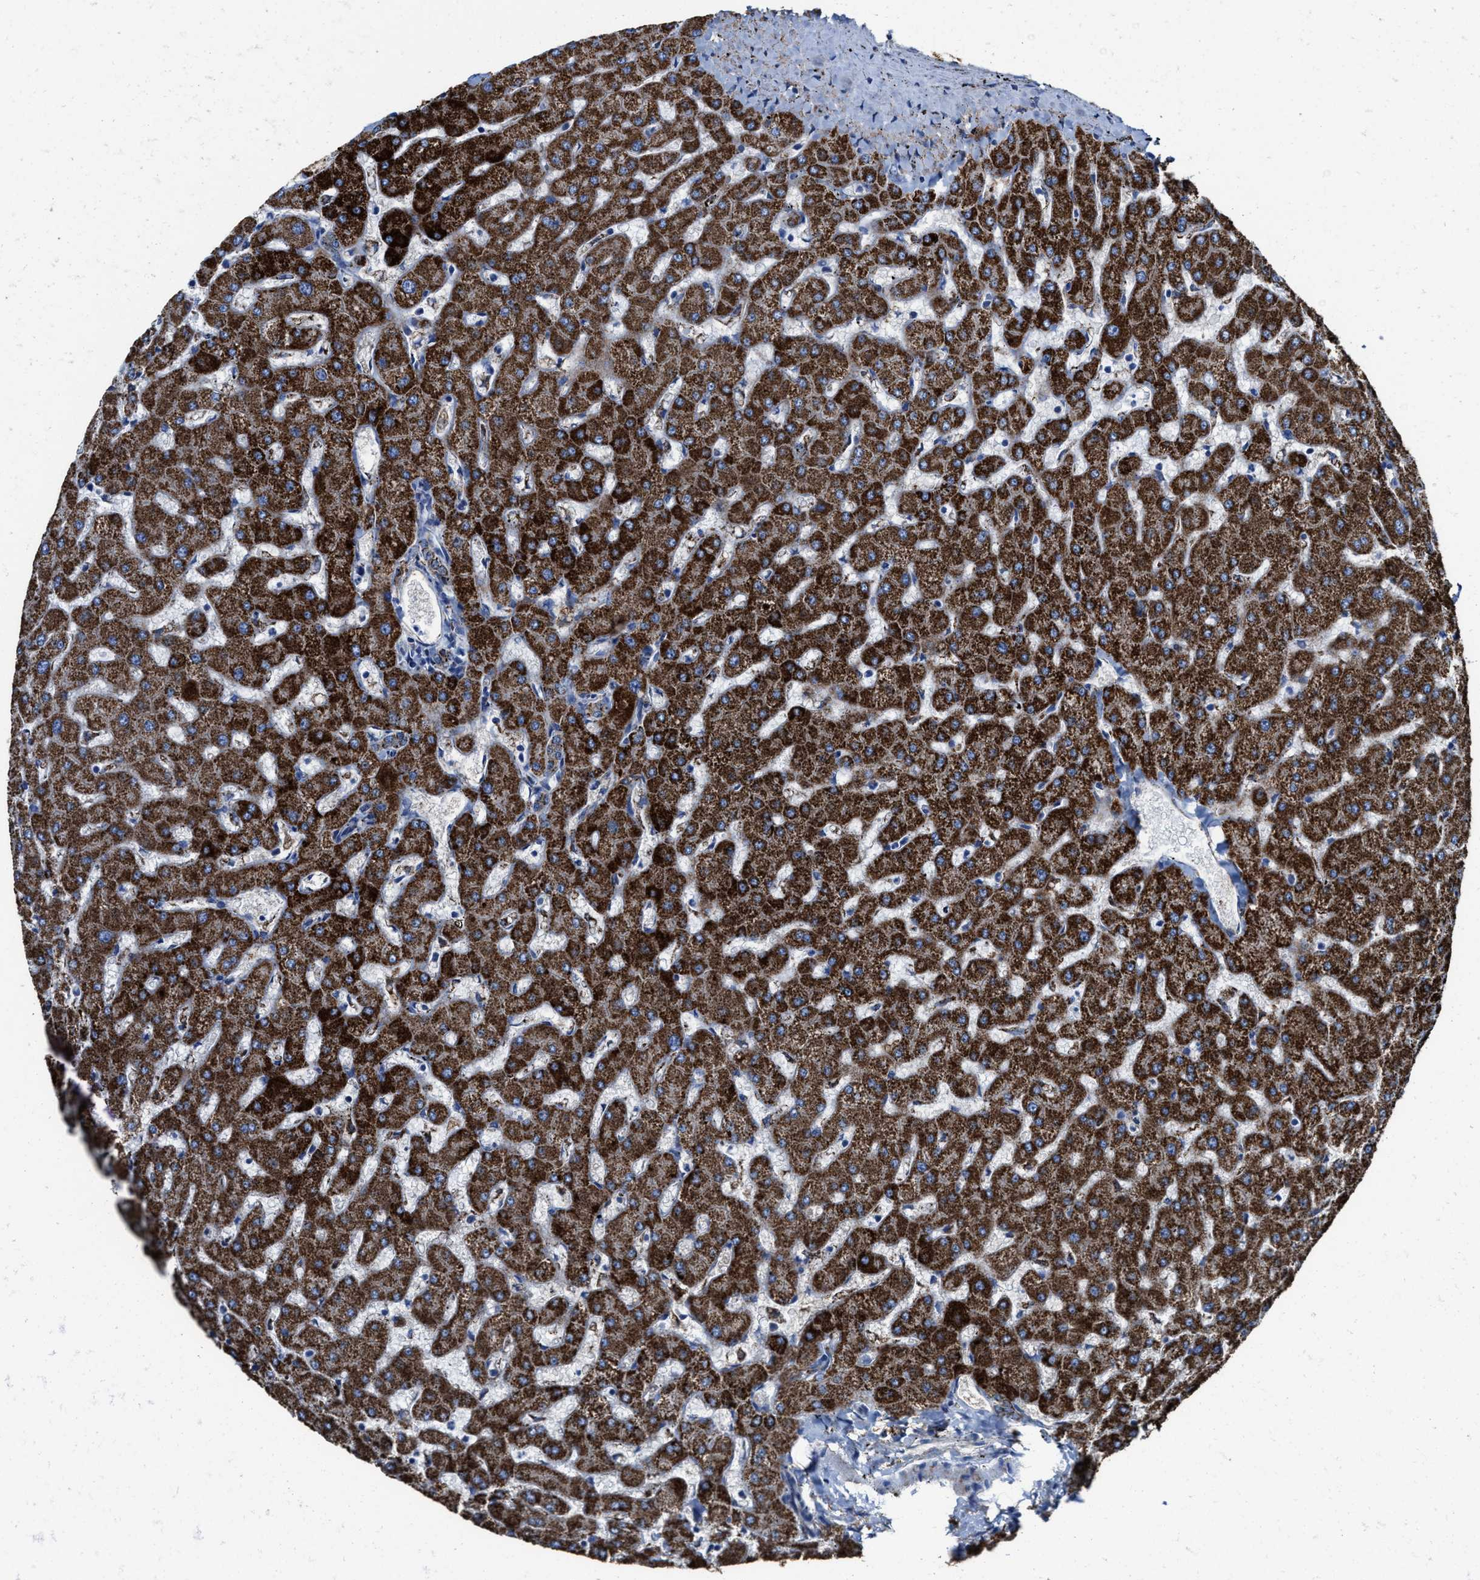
{"staining": {"intensity": "strong", "quantity": ">75%", "location": "cytoplasmic/membranous"}, "tissue": "liver", "cell_type": "Cholangiocytes", "image_type": "normal", "snomed": [{"axis": "morphology", "description": "Normal tissue, NOS"}, {"axis": "topography", "description": "Liver"}], "caption": "Protein expression analysis of unremarkable liver reveals strong cytoplasmic/membranous staining in about >75% of cholangiocytes.", "gene": "ALDH1B1", "patient": {"sex": "female", "age": 63}}